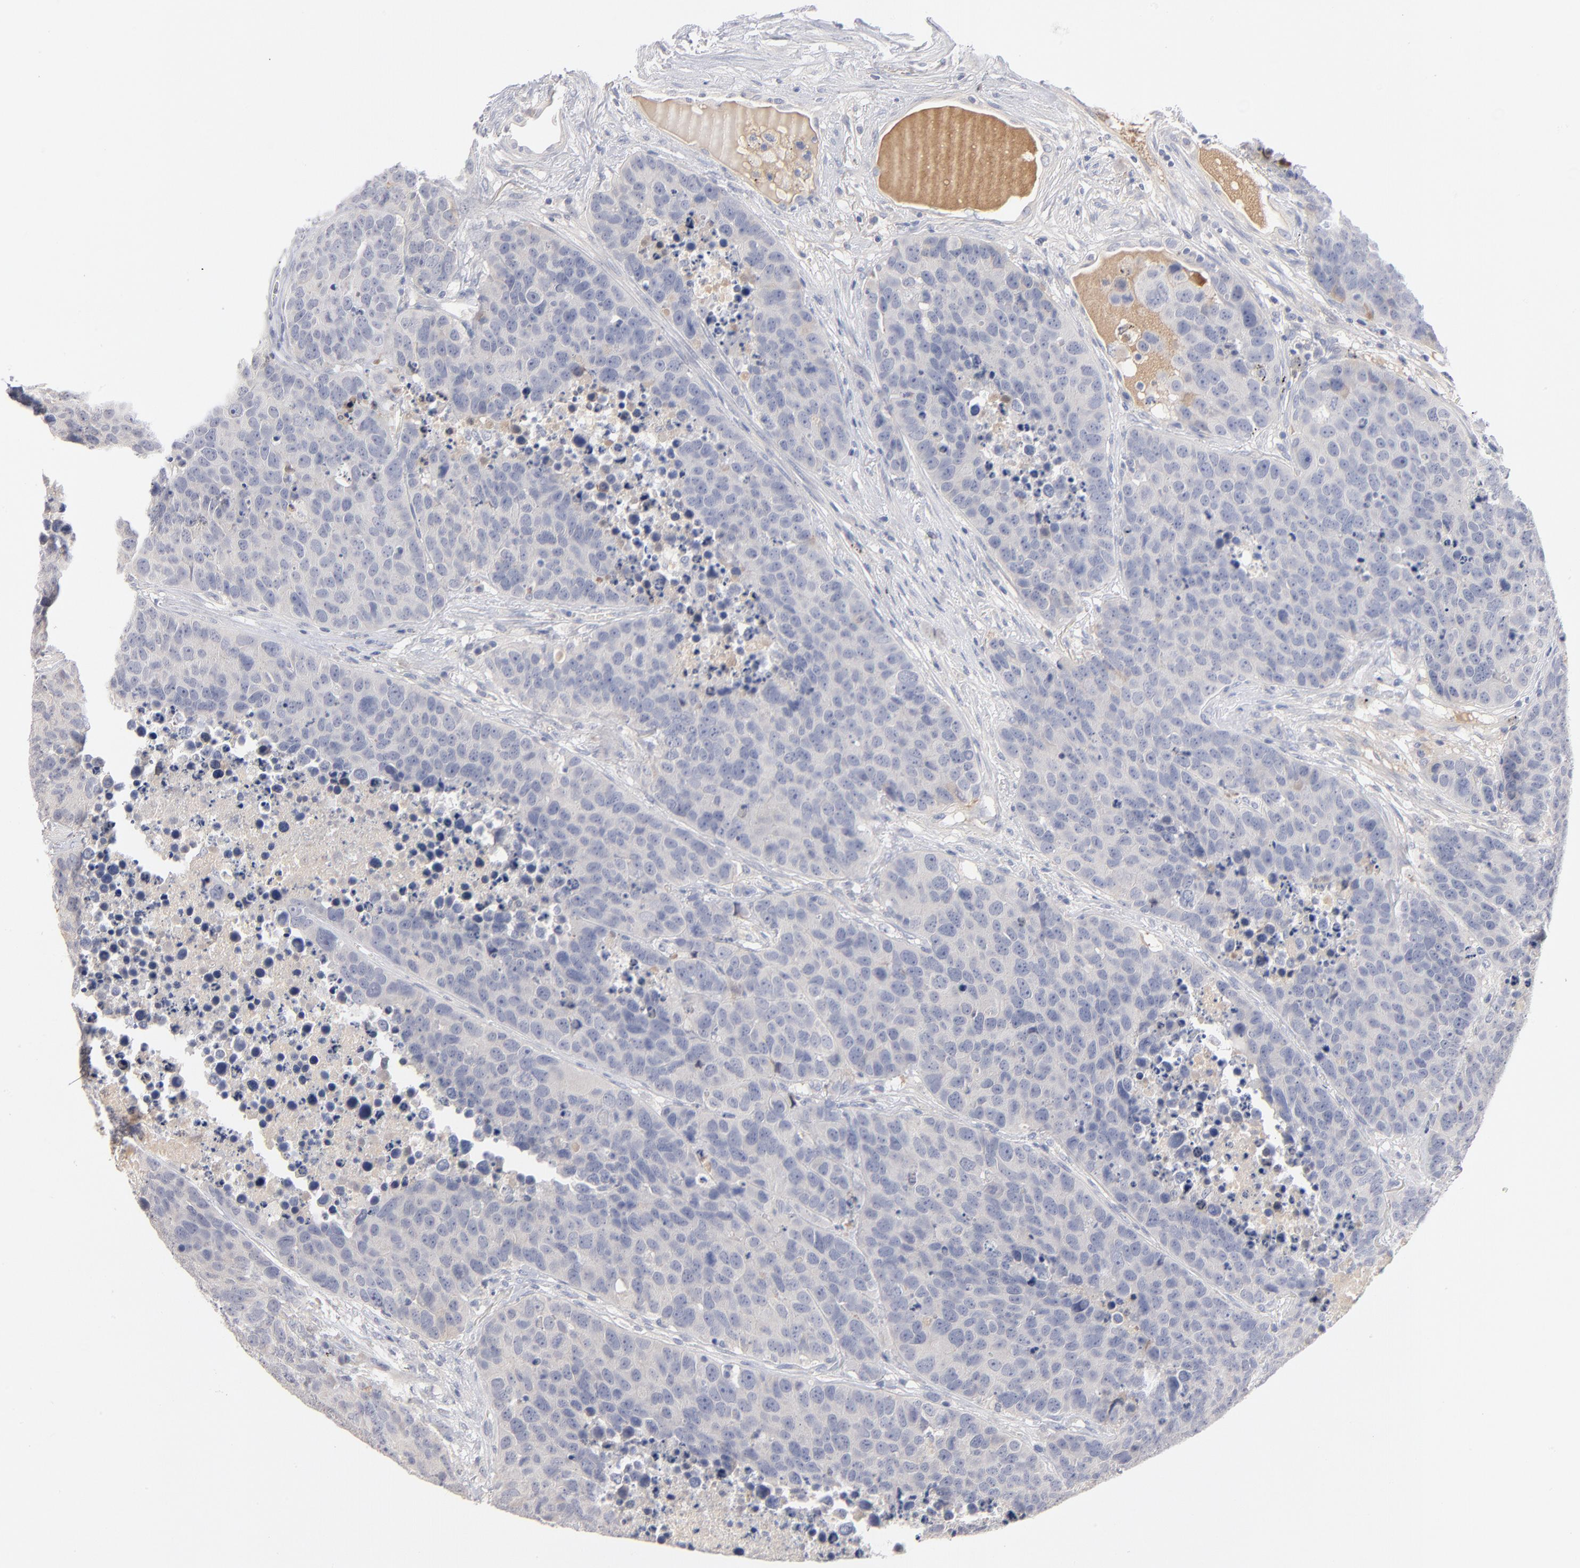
{"staining": {"intensity": "negative", "quantity": "none", "location": "none"}, "tissue": "carcinoid", "cell_type": "Tumor cells", "image_type": "cancer", "snomed": [{"axis": "morphology", "description": "Carcinoid, malignant, NOS"}, {"axis": "topography", "description": "Lung"}], "caption": "This image is of carcinoid stained with immunohistochemistry (IHC) to label a protein in brown with the nuclei are counter-stained blue. There is no positivity in tumor cells.", "gene": "F12", "patient": {"sex": "male", "age": 60}}